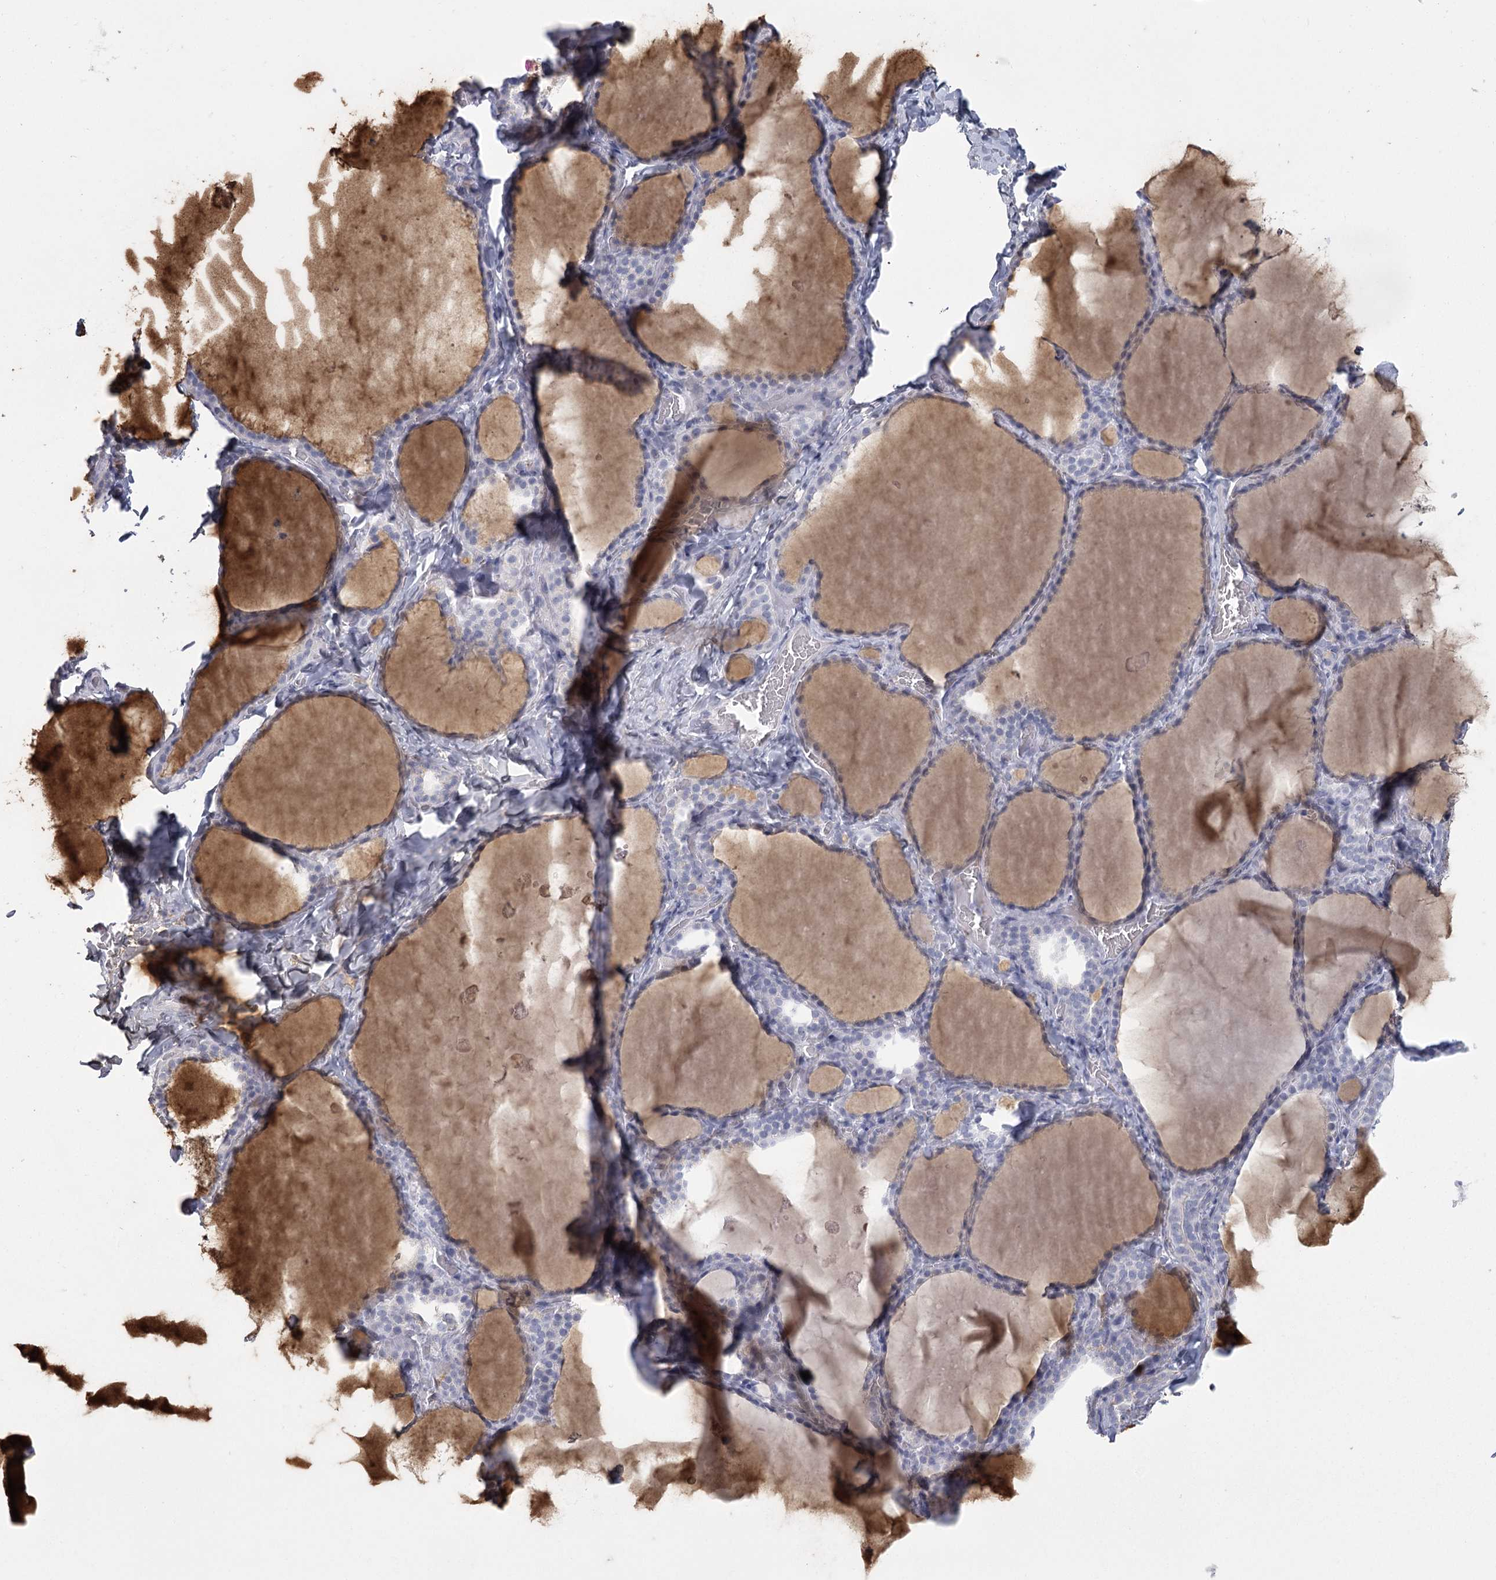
{"staining": {"intensity": "moderate", "quantity": "25%-75%", "location": "cytoplasmic/membranous"}, "tissue": "thyroid gland", "cell_type": "Glandular cells", "image_type": "normal", "snomed": [{"axis": "morphology", "description": "Normal tissue, NOS"}, {"axis": "topography", "description": "Thyroid gland"}], "caption": "Protein staining of unremarkable thyroid gland exhibits moderate cytoplasmic/membranous positivity in approximately 25%-75% of glandular cells. (Brightfield microscopy of DAB IHC at high magnification).", "gene": "FAM76B", "patient": {"sex": "female", "age": 22}}